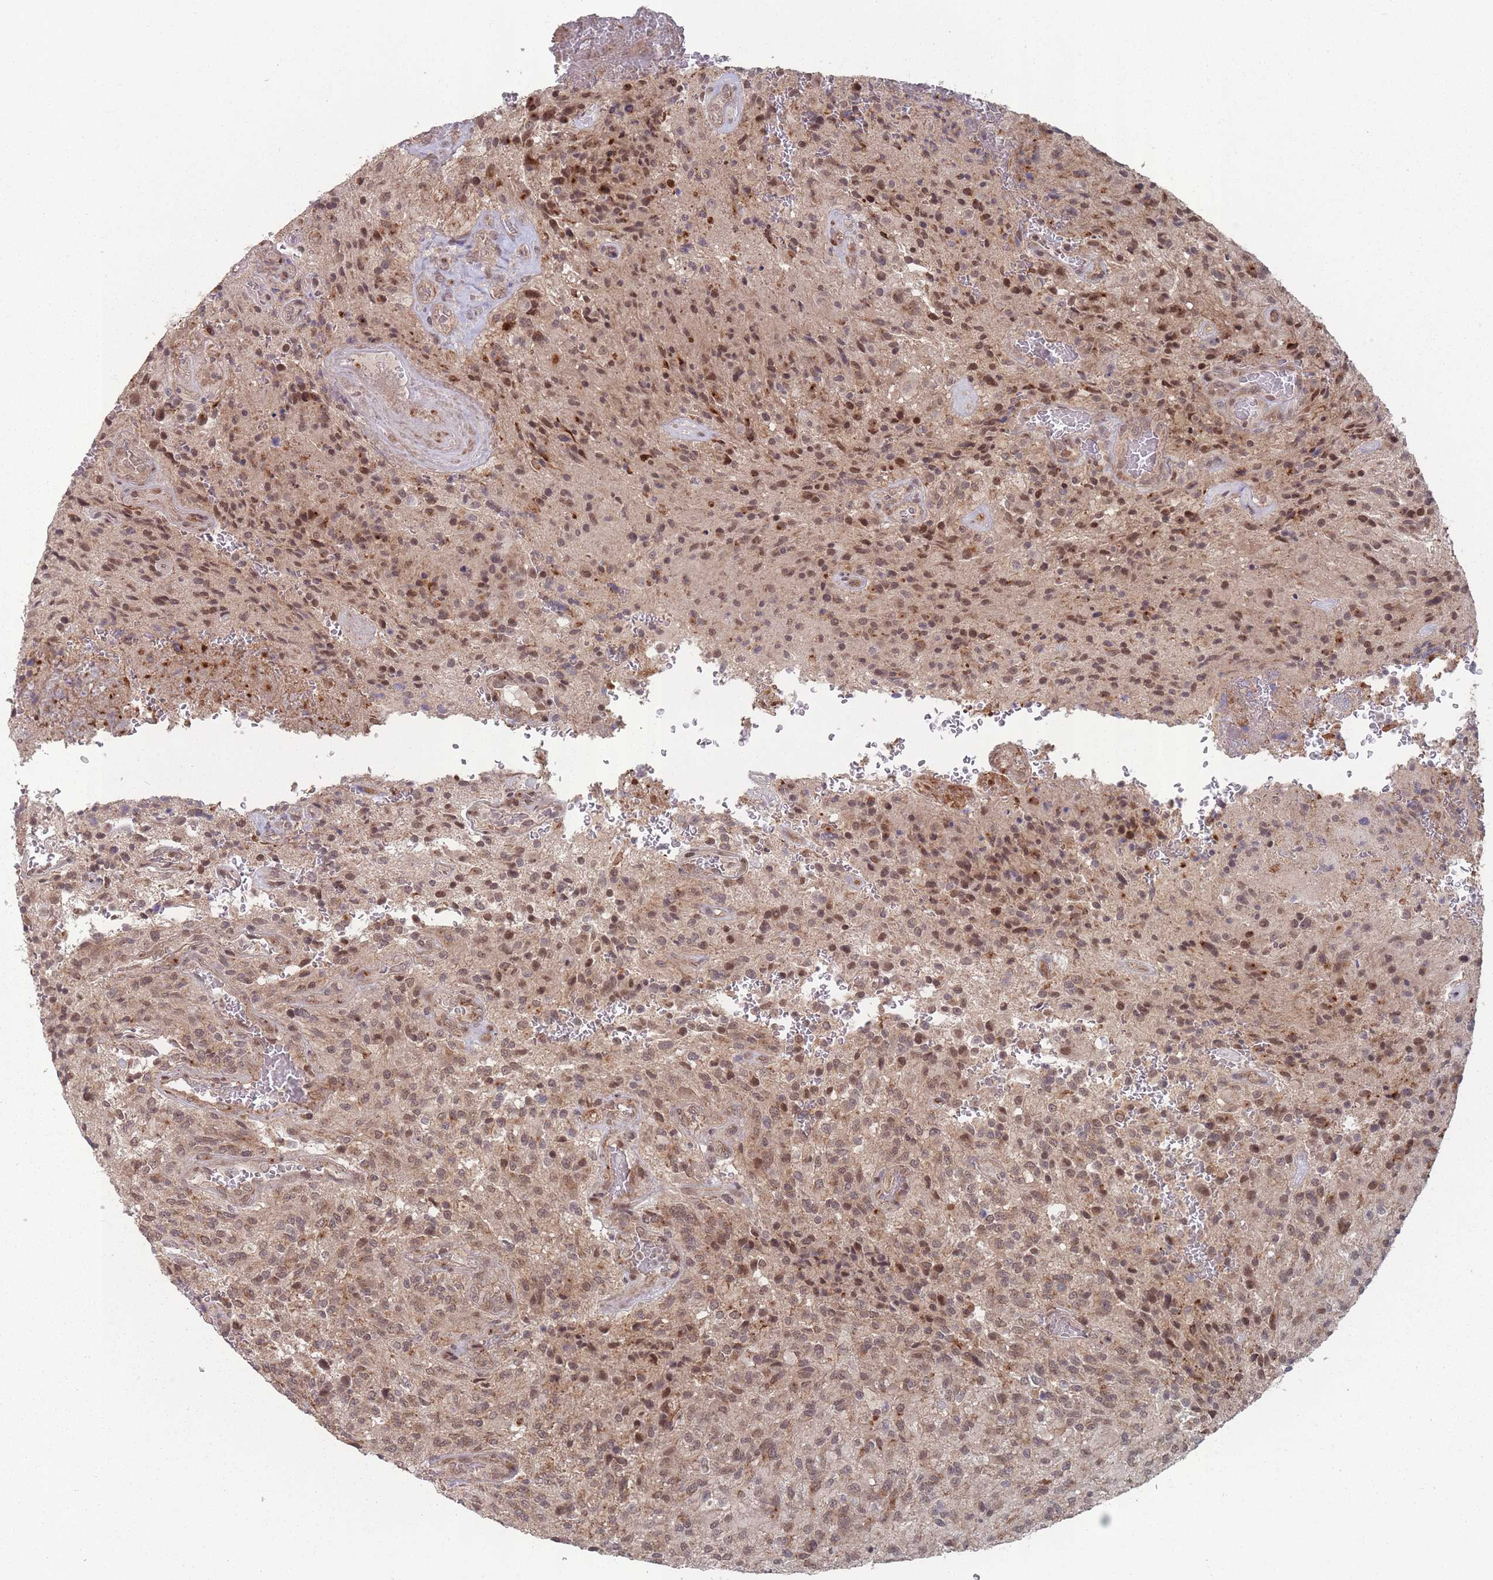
{"staining": {"intensity": "moderate", "quantity": ">75%", "location": "cytoplasmic/membranous,nuclear"}, "tissue": "glioma", "cell_type": "Tumor cells", "image_type": "cancer", "snomed": [{"axis": "morphology", "description": "Normal tissue, NOS"}, {"axis": "morphology", "description": "Glioma, malignant, High grade"}, {"axis": "topography", "description": "Cerebral cortex"}], "caption": "Malignant high-grade glioma stained for a protein (brown) shows moderate cytoplasmic/membranous and nuclear positive expression in approximately >75% of tumor cells.", "gene": "CNTRL", "patient": {"sex": "male", "age": 56}}